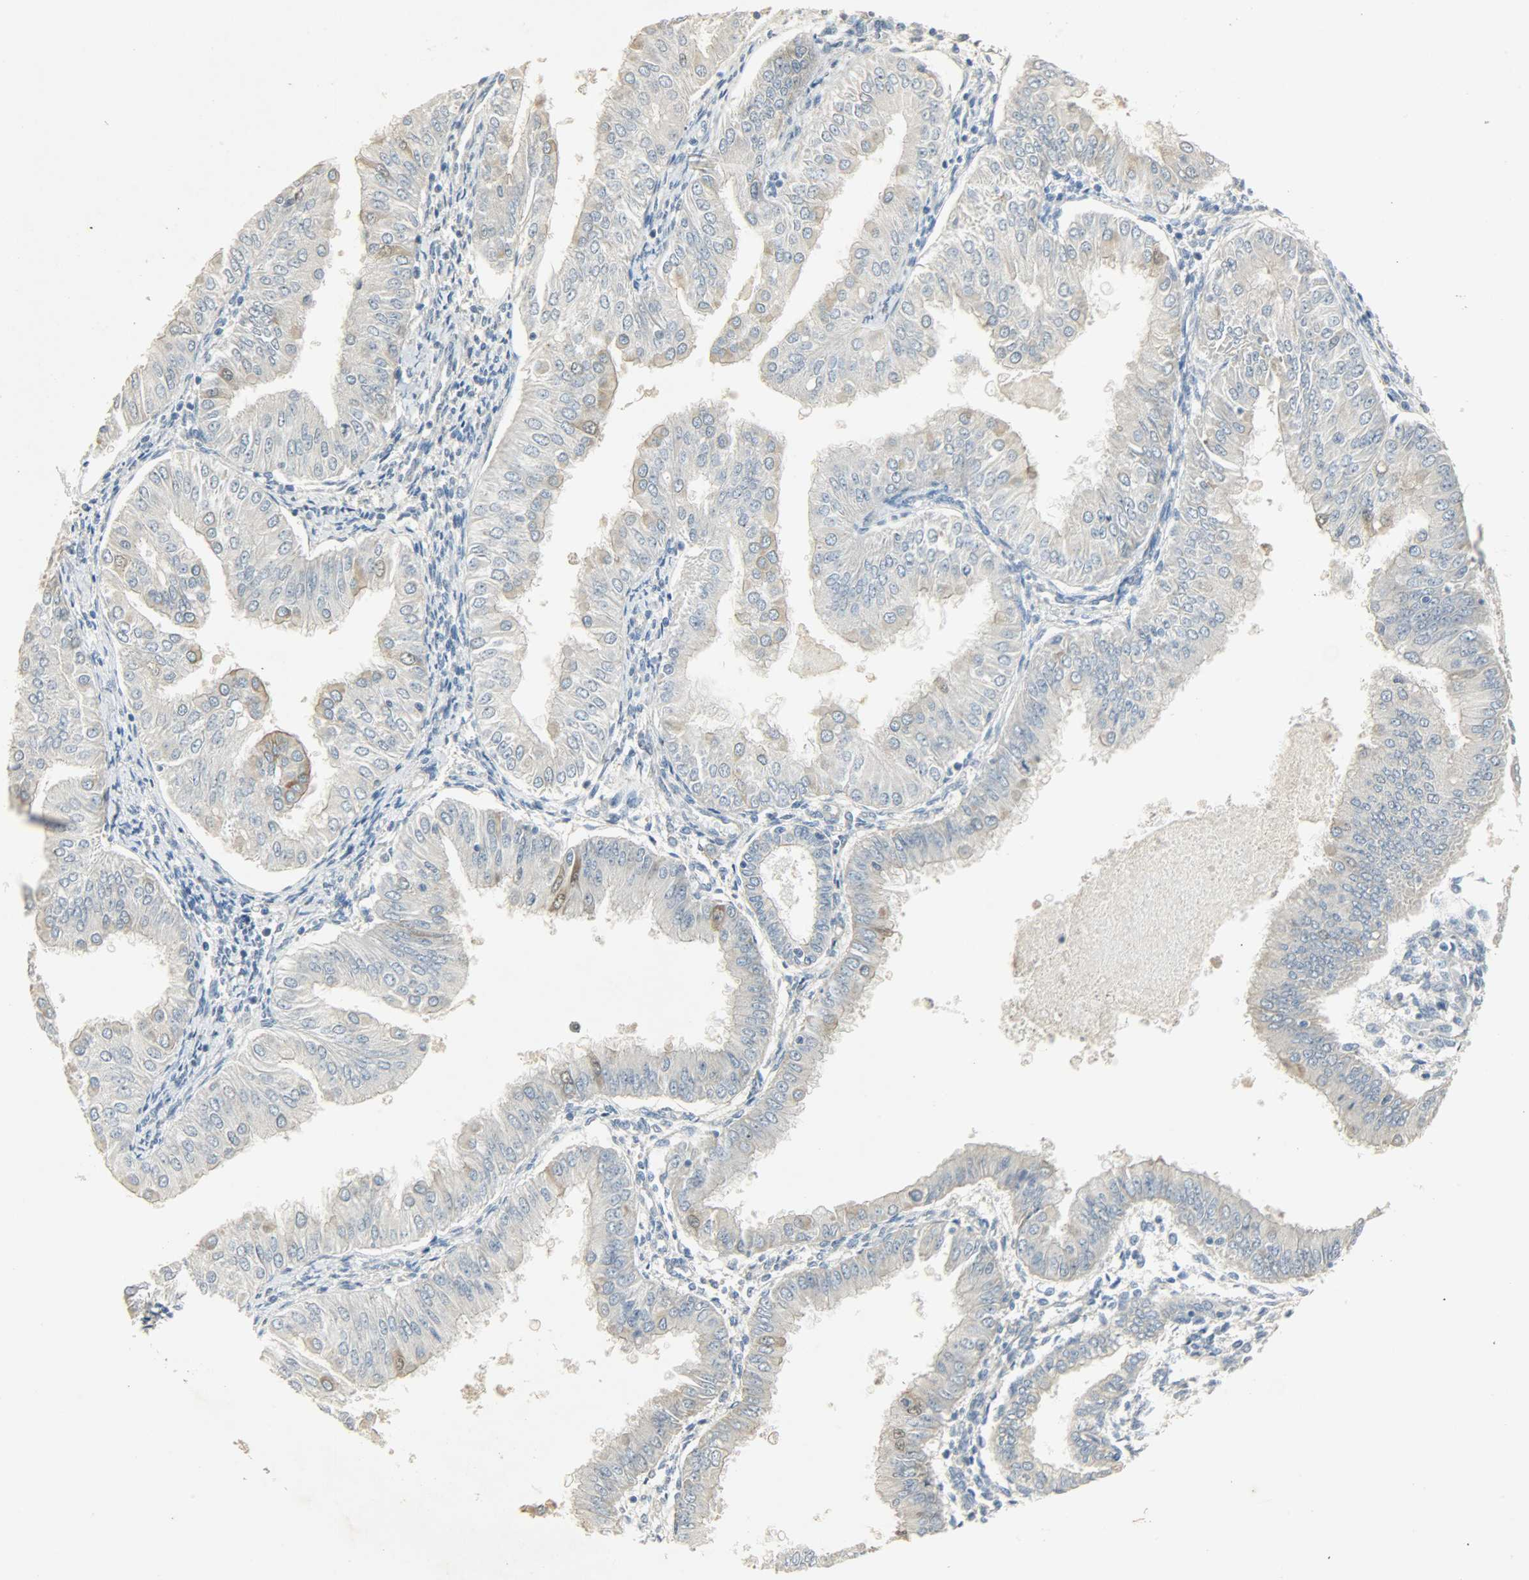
{"staining": {"intensity": "moderate", "quantity": "<25%", "location": "cytoplasmic/membranous"}, "tissue": "endometrial cancer", "cell_type": "Tumor cells", "image_type": "cancer", "snomed": [{"axis": "morphology", "description": "Adenocarcinoma, NOS"}, {"axis": "topography", "description": "Endometrium"}], "caption": "Adenocarcinoma (endometrial) stained for a protein demonstrates moderate cytoplasmic/membranous positivity in tumor cells.", "gene": "USP13", "patient": {"sex": "female", "age": 53}}